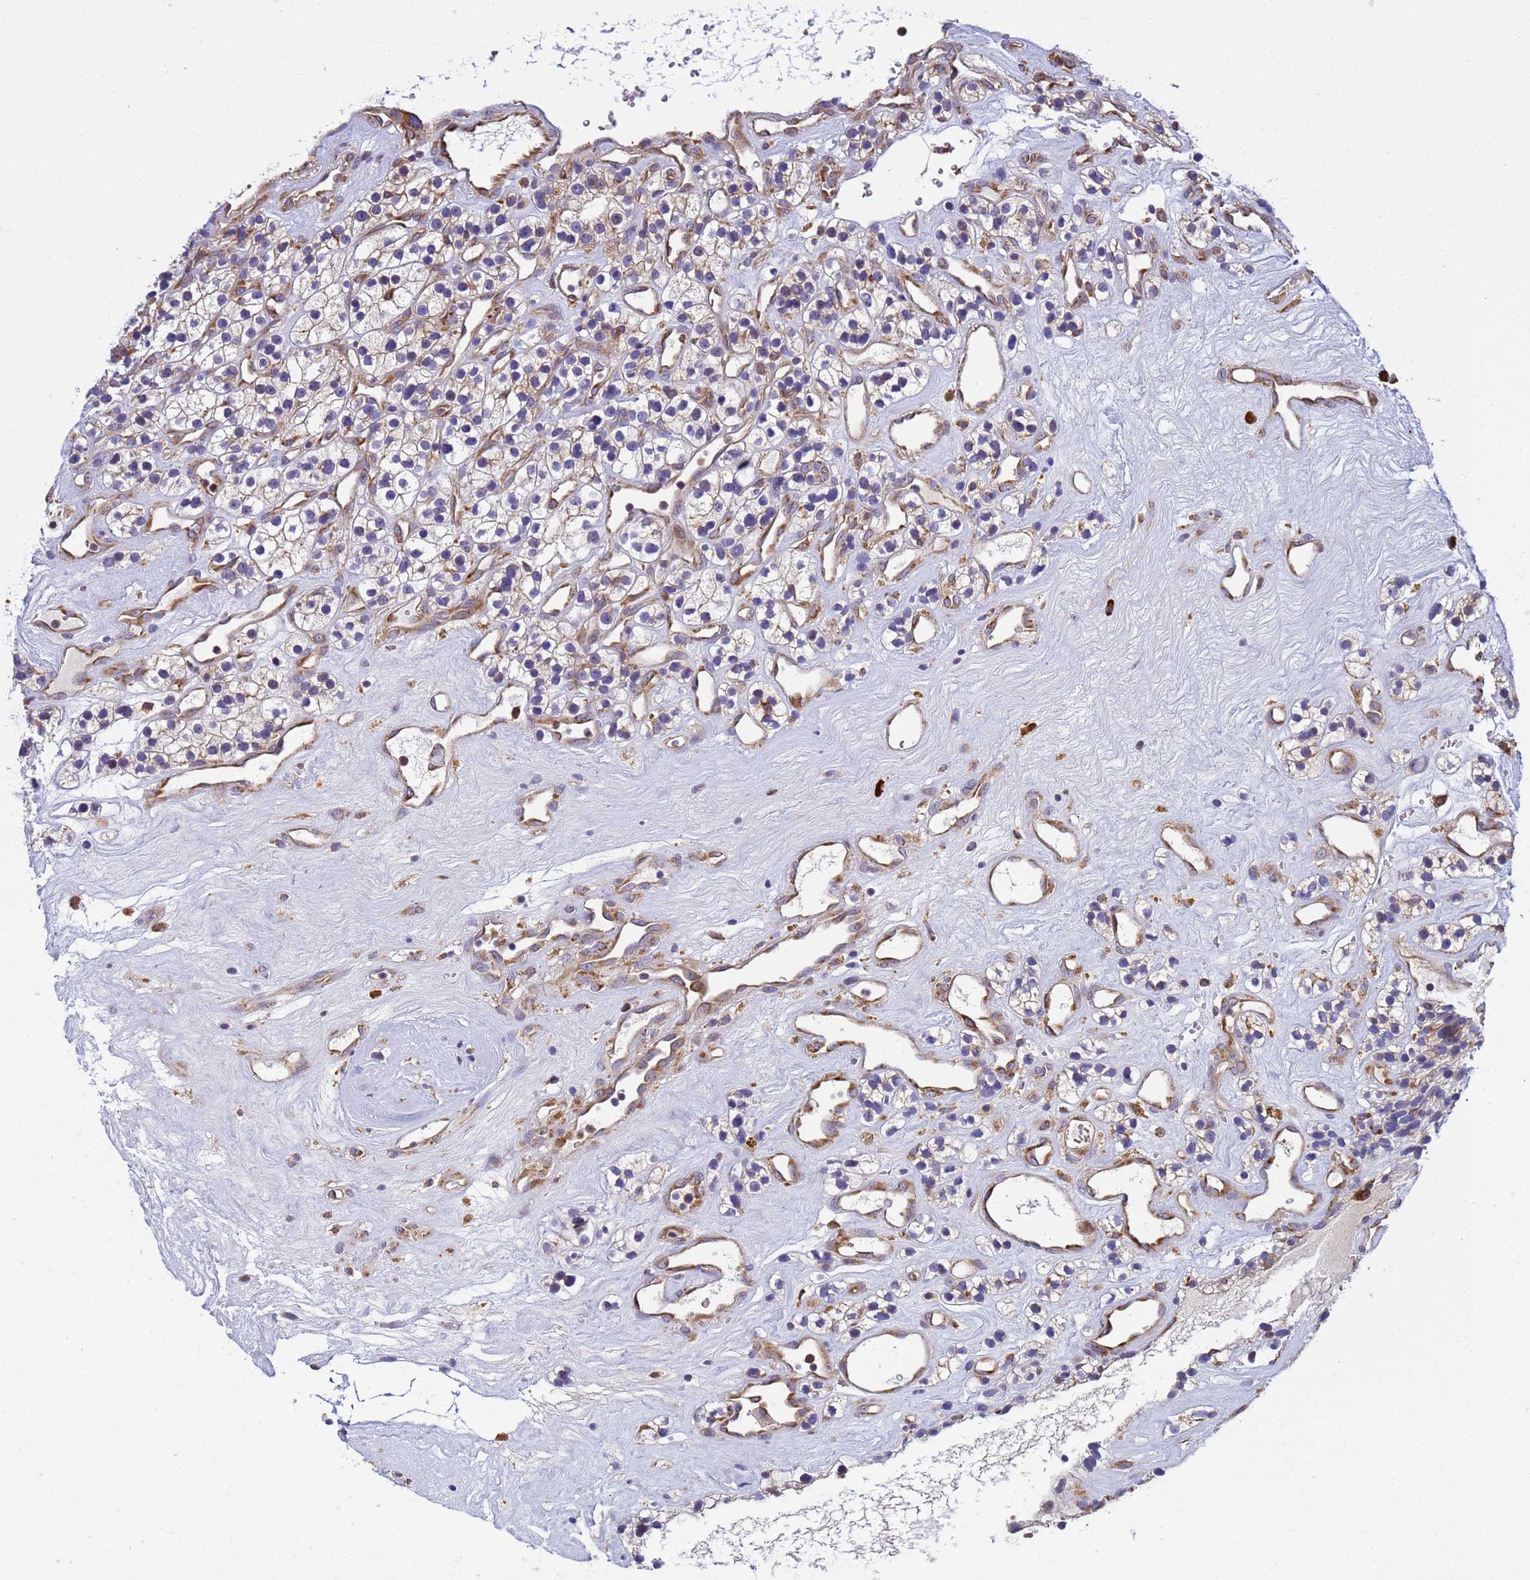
{"staining": {"intensity": "weak", "quantity": "<25%", "location": "cytoplasmic/membranous"}, "tissue": "renal cancer", "cell_type": "Tumor cells", "image_type": "cancer", "snomed": [{"axis": "morphology", "description": "Adenocarcinoma, NOS"}, {"axis": "topography", "description": "Kidney"}], "caption": "A high-resolution photomicrograph shows IHC staining of adenocarcinoma (renal), which exhibits no significant staining in tumor cells.", "gene": "THAP5", "patient": {"sex": "female", "age": 57}}